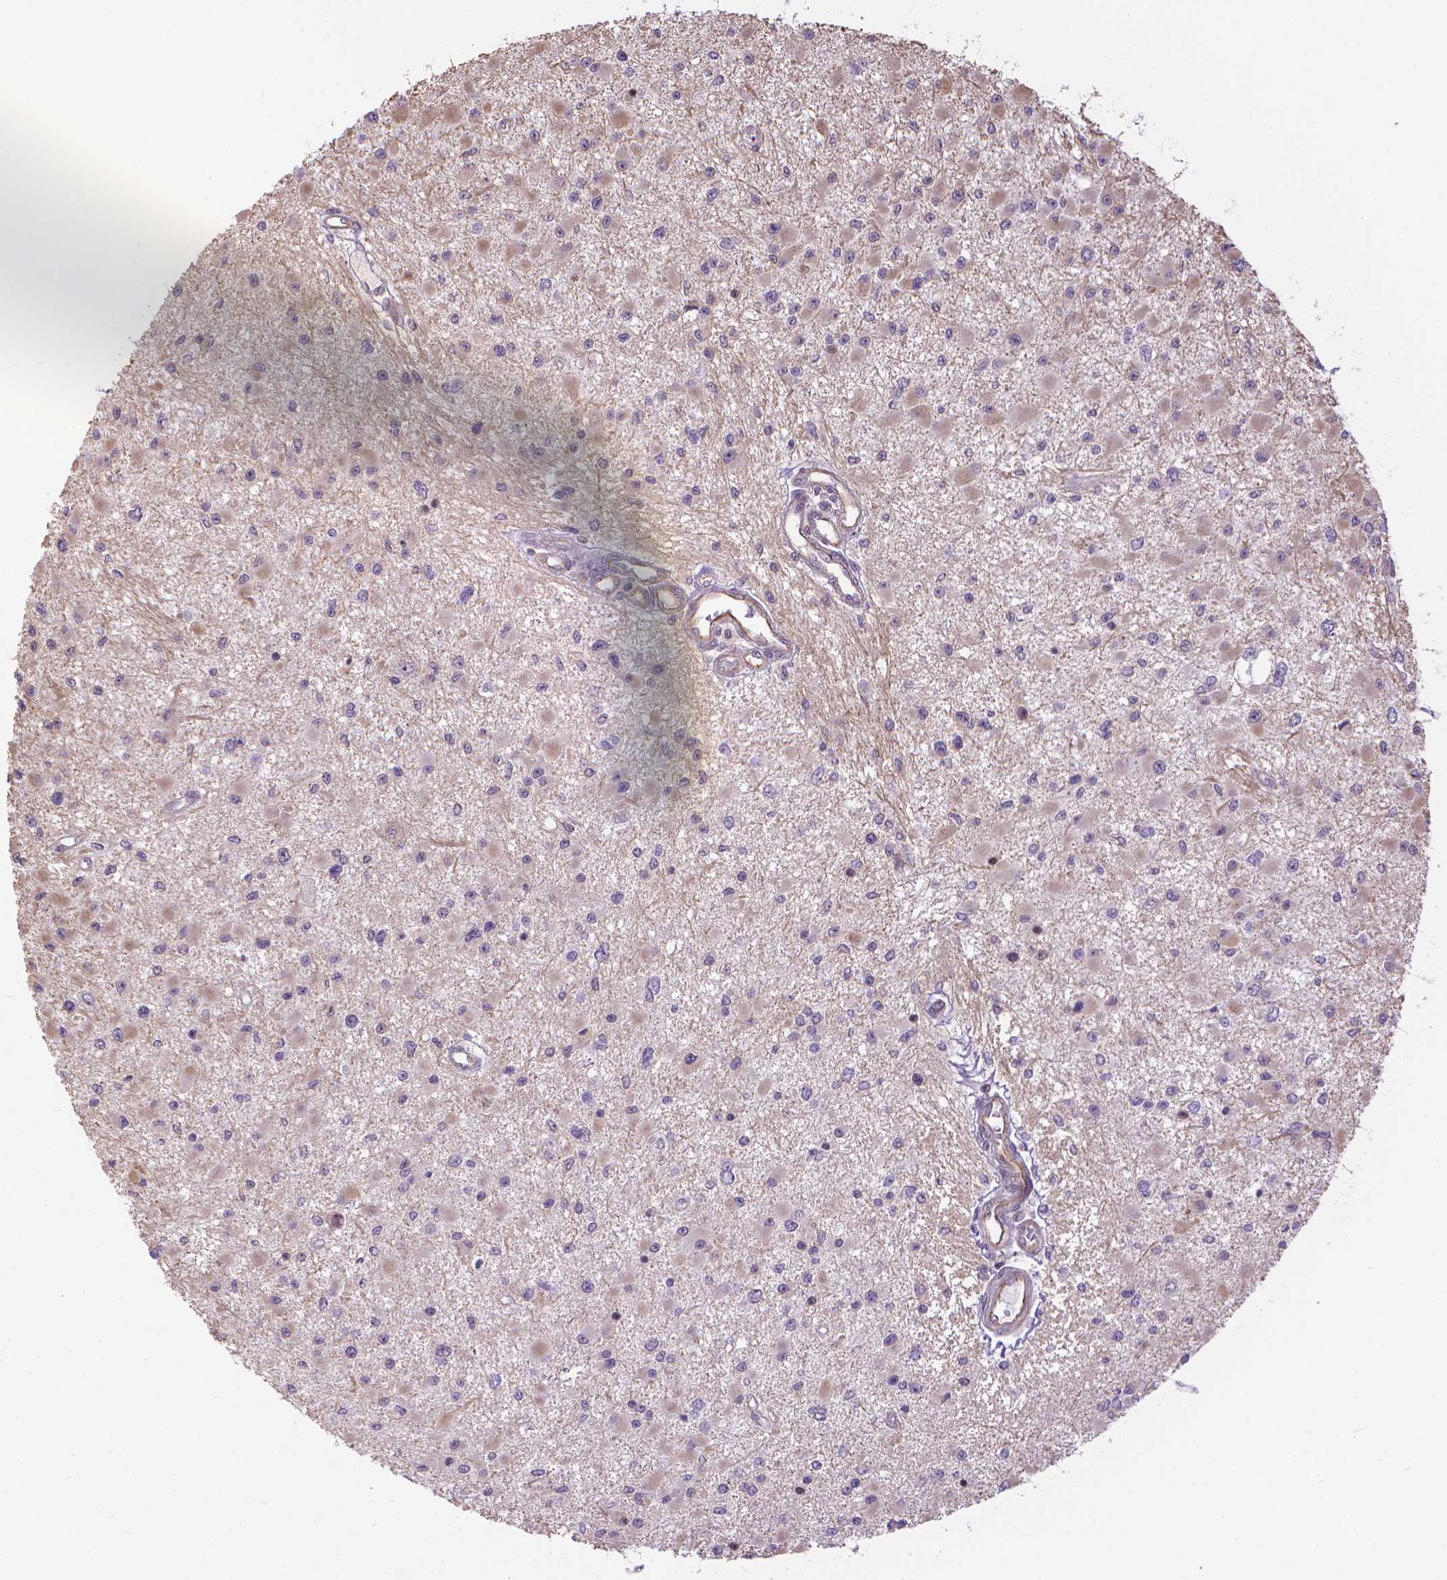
{"staining": {"intensity": "negative", "quantity": "none", "location": "none"}, "tissue": "glioma", "cell_type": "Tumor cells", "image_type": "cancer", "snomed": [{"axis": "morphology", "description": "Glioma, malignant, High grade"}, {"axis": "topography", "description": "Brain"}], "caption": "A high-resolution image shows immunohistochemistry staining of glioma, which demonstrates no significant expression in tumor cells.", "gene": "TMEM135", "patient": {"sex": "male", "age": 54}}